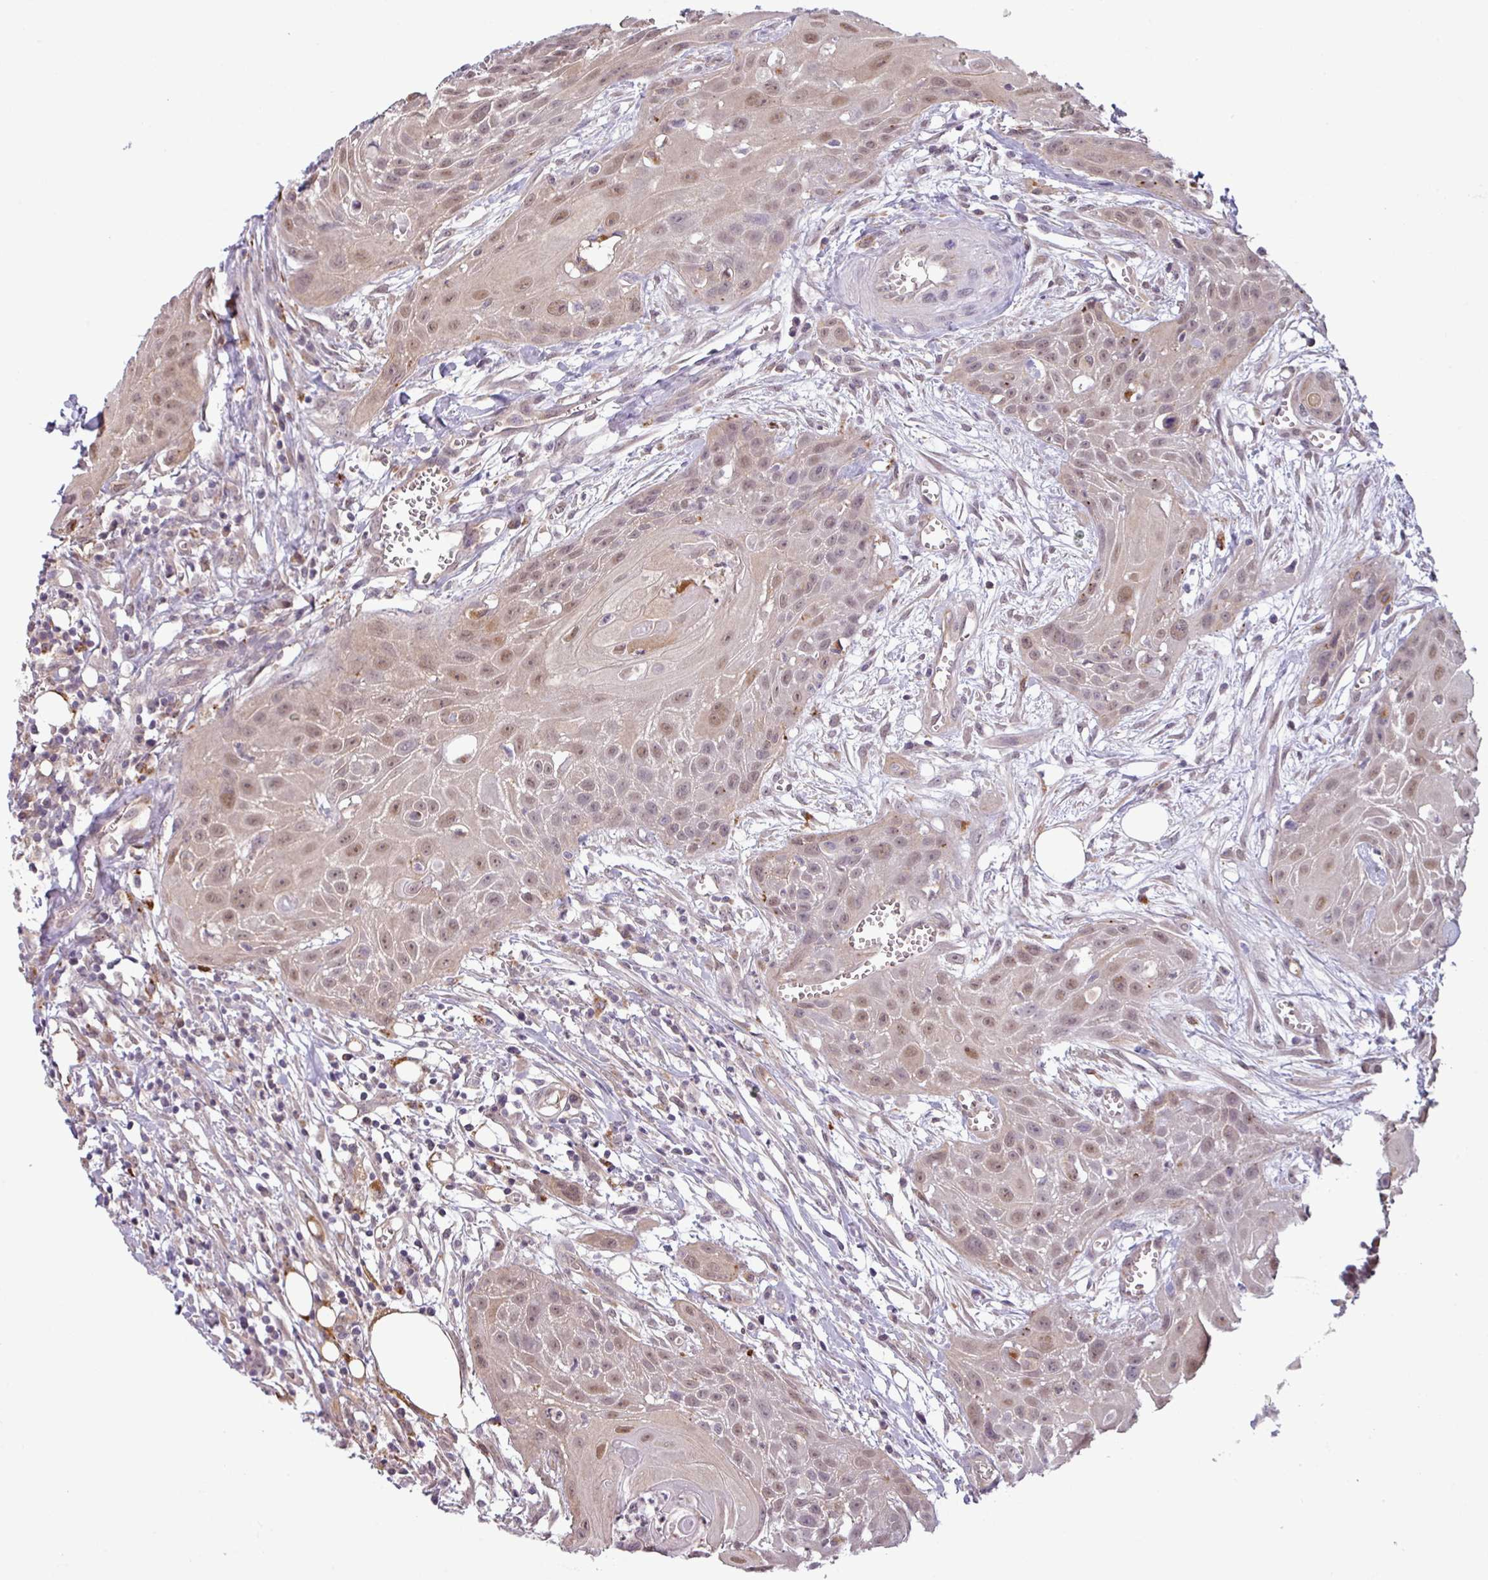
{"staining": {"intensity": "moderate", "quantity": ">75%", "location": "nuclear"}, "tissue": "head and neck cancer", "cell_type": "Tumor cells", "image_type": "cancer", "snomed": [{"axis": "morphology", "description": "Squamous cell carcinoma, NOS"}, {"axis": "topography", "description": "Lymph node"}, {"axis": "topography", "description": "Salivary gland"}, {"axis": "topography", "description": "Head-Neck"}], "caption": "A brown stain shows moderate nuclear staining of a protein in squamous cell carcinoma (head and neck) tumor cells.", "gene": "CCDC144A", "patient": {"sex": "female", "age": 74}}